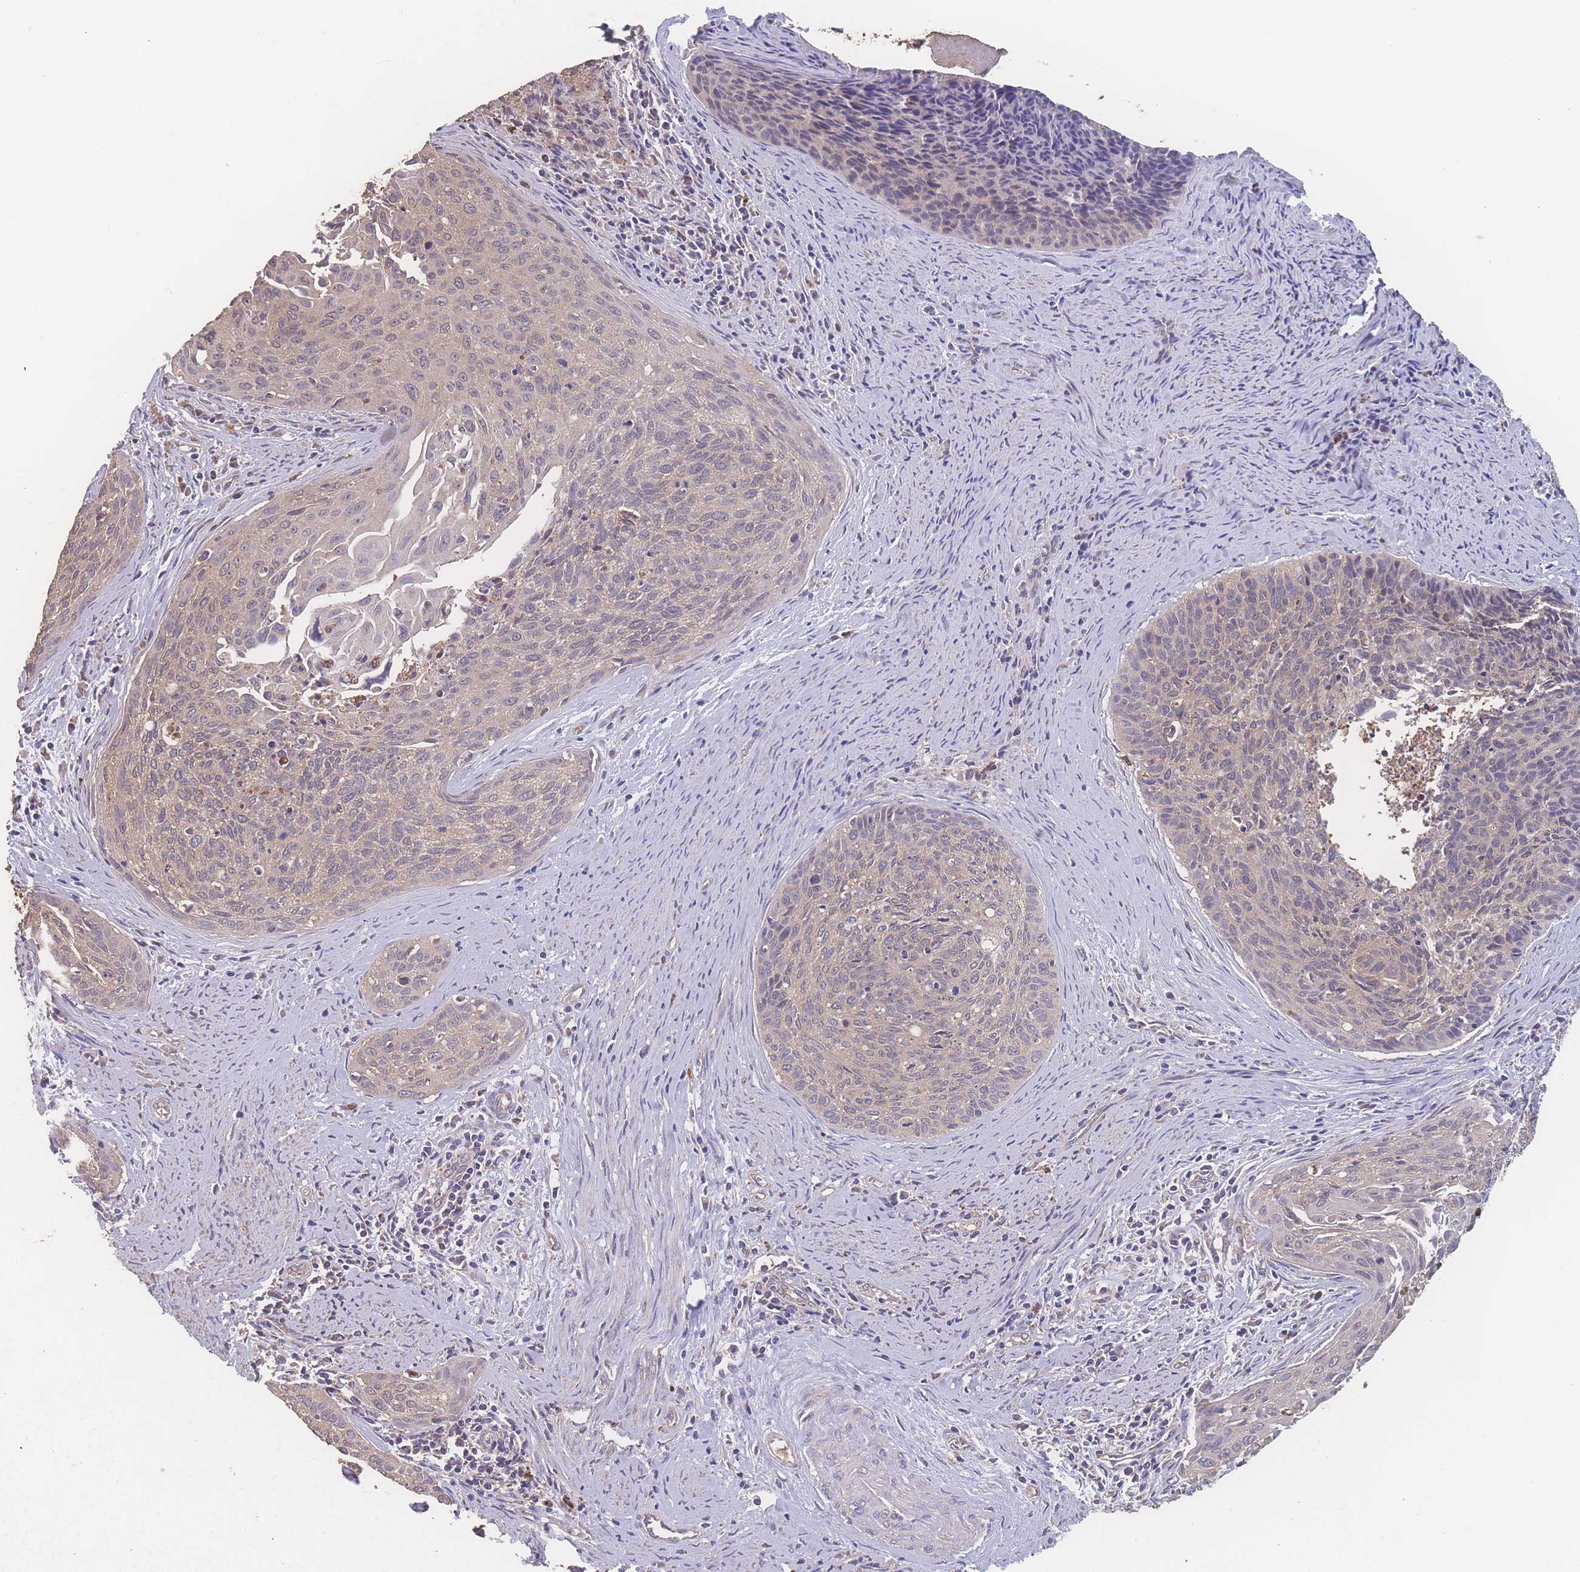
{"staining": {"intensity": "negative", "quantity": "none", "location": "none"}, "tissue": "cervical cancer", "cell_type": "Tumor cells", "image_type": "cancer", "snomed": [{"axis": "morphology", "description": "Squamous cell carcinoma, NOS"}, {"axis": "topography", "description": "Cervix"}], "caption": "Cervical cancer was stained to show a protein in brown. There is no significant expression in tumor cells.", "gene": "ATXN10", "patient": {"sex": "female", "age": 55}}